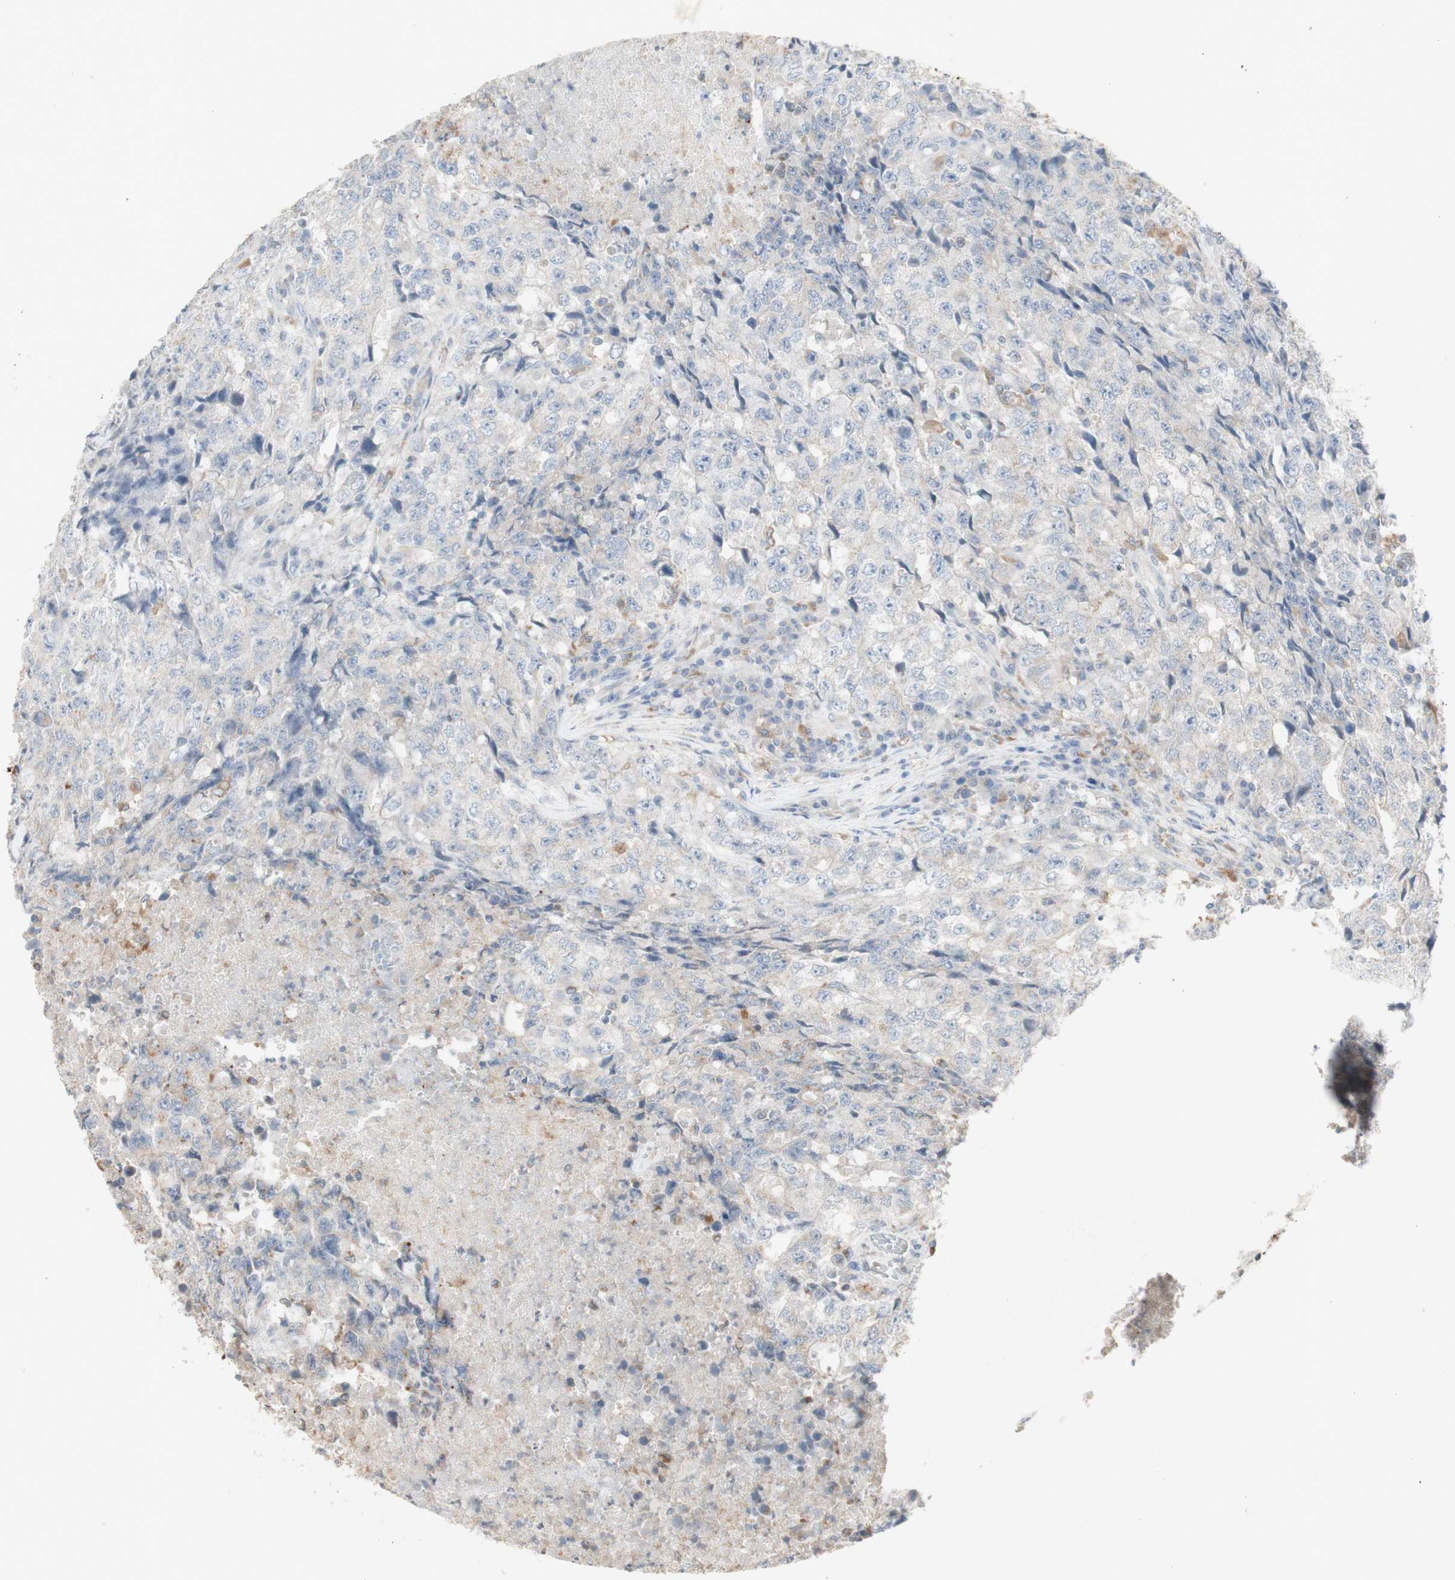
{"staining": {"intensity": "negative", "quantity": "none", "location": "none"}, "tissue": "testis cancer", "cell_type": "Tumor cells", "image_type": "cancer", "snomed": [{"axis": "morphology", "description": "Necrosis, NOS"}, {"axis": "morphology", "description": "Carcinoma, Embryonal, NOS"}, {"axis": "topography", "description": "Testis"}], "caption": "High magnification brightfield microscopy of testis cancer (embryonal carcinoma) stained with DAB (brown) and counterstained with hematoxylin (blue): tumor cells show no significant positivity. (DAB (3,3'-diaminobenzidine) immunohistochemistry visualized using brightfield microscopy, high magnification).", "gene": "ATP6V1B1", "patient": {"sex": "male", "age": 19}}